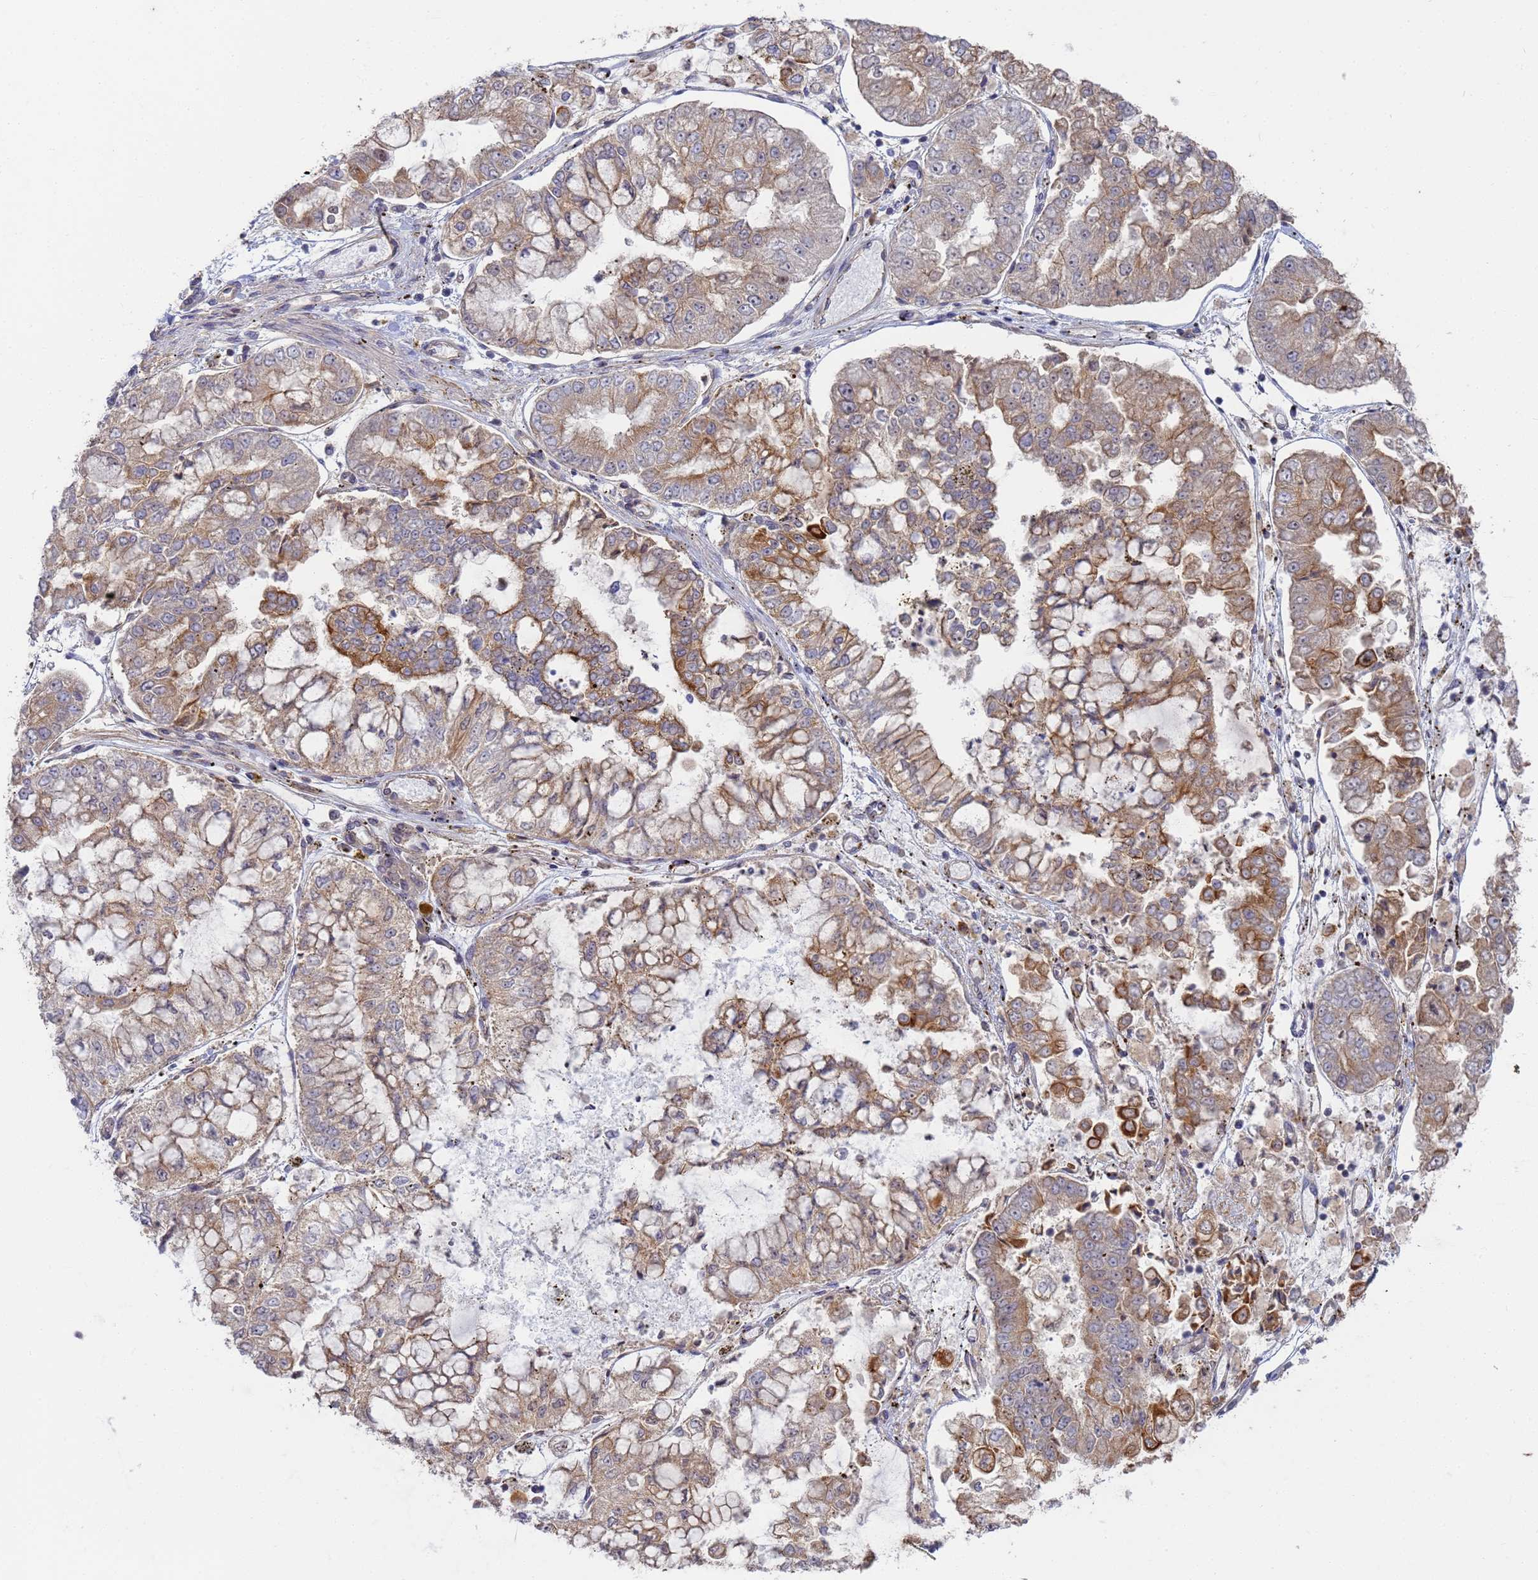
{"staining": {"intensity": "moderate", "quantity": "25%-75%", "location": "cytoplasmic/membranous"}, "tissue": "stomach cancer", "cell_type": "Tumor cells", "image_type": "cancer", "snomed": [{"axis": "morphology", "description": "Adenocarcinoma, NOS"}, {"axis": "topography", "description": "Stomach"}], "caption": "High-magnification brightfield microscopy of stomach cancer (adenocarcinoma) stained with DAB (3,3'-diaminobenzidine) (brown) and counterstained with hematoxylin (blue). tumor cells exhibit moderate cytoplasmic/membranous positivity is appreciated in about25%-75% of cells.", "gene": "SHARPIN", "patient": {"sex": "male", "age": 76}}